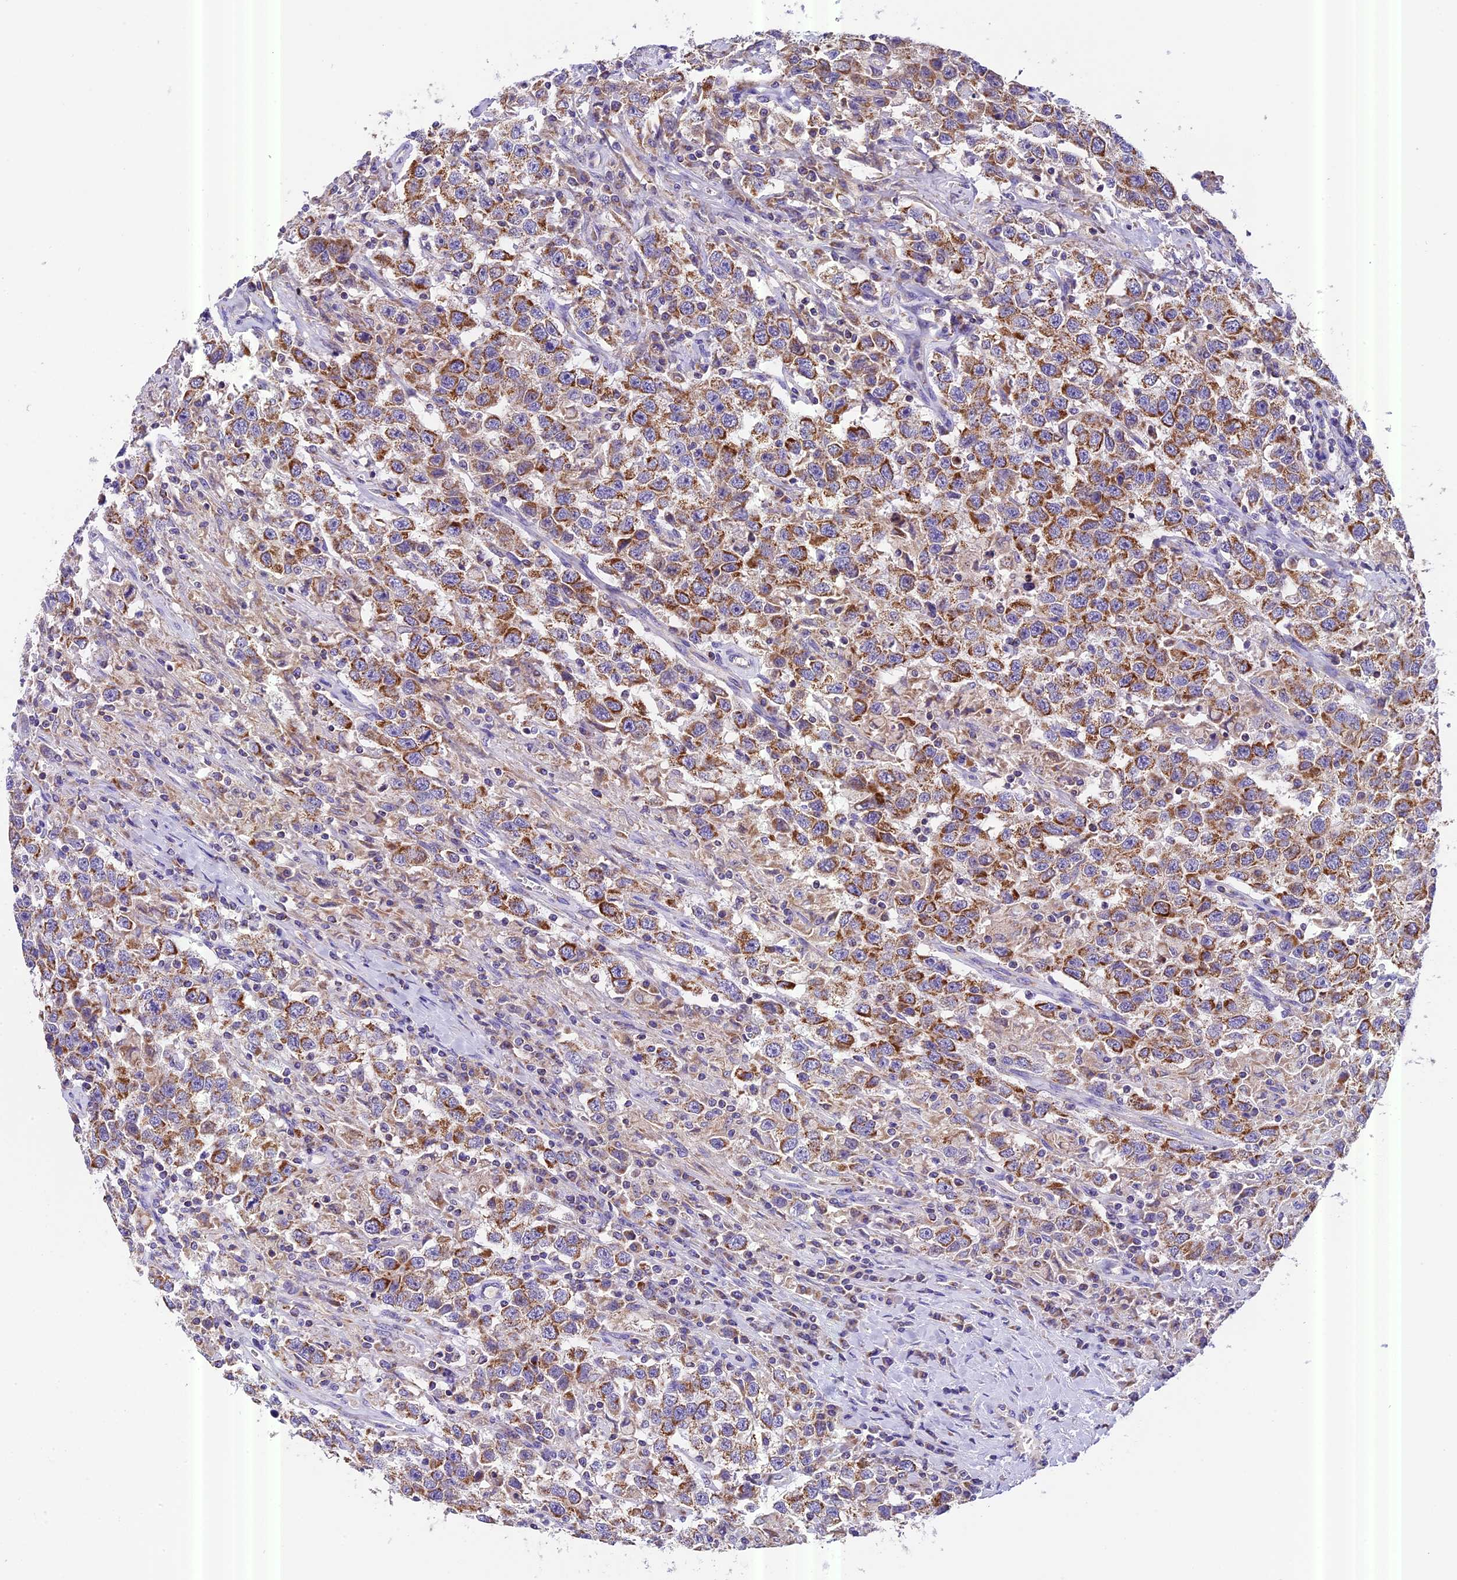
{"staining": {"intensity": "moderate", "quantity": ">75%", "location": "cytoplasmic/membranous"}, "tissue": "testis cancer", "cell_type": "Tumor cells", "image_type": "cancer", "snomed": [{"axis": "morphology", "description": "Seminoma, NOS"}, {"axis": "topography", "description": "Testis"}], "caption": "Immunohistochemical staining of human seminoma (testis) reveals moderate cytoplasmic/membranous protein positivity in approximately >75% of tumor cells.", "gene": "MGME1", "patient": {"sex": "male", "age": 41}}